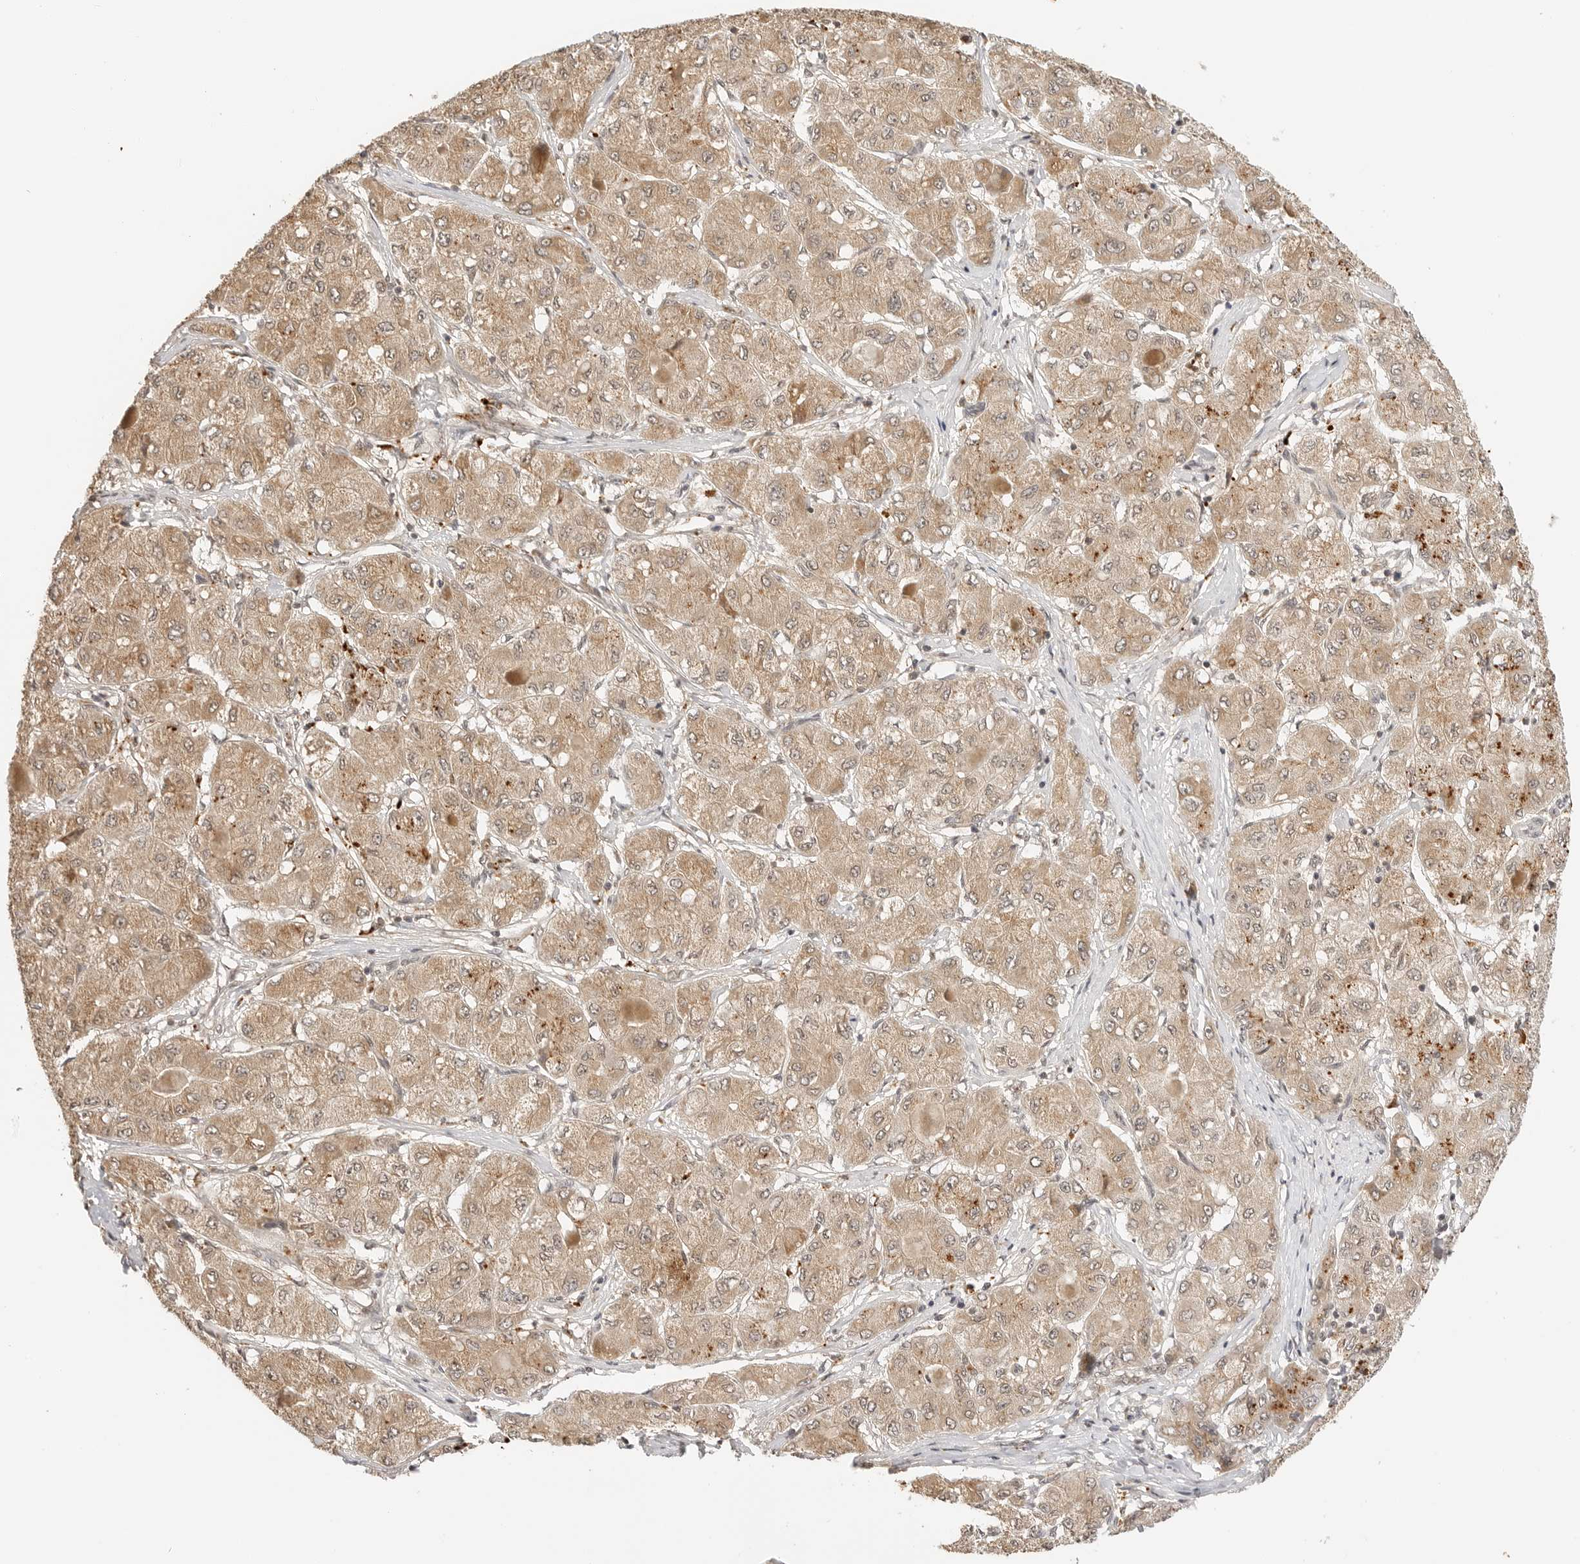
{"staining": {"intensity": "moderate", "quantity": ">75%", "location": "cytoplasmic/membranous,nuclear"}, "tissue": "liver cancer", "cell_type": "Tumor cells", "image_type": "cancer", "snomed": [{"axis": "morphology", "description": "Carcinoma, Hepatocellular, NOS"}, {"axis": "topography", "description": "Liver"}], "caption": "High-power microscopy captured an IHC image of liver hepatocellular carcinoma, revealing moderate cytoplasmic/membranous and nuclear expression in approximately >75% of tumor cells.", "gene": "GPR34", "patient": {"sex": "male", "age": 80}}